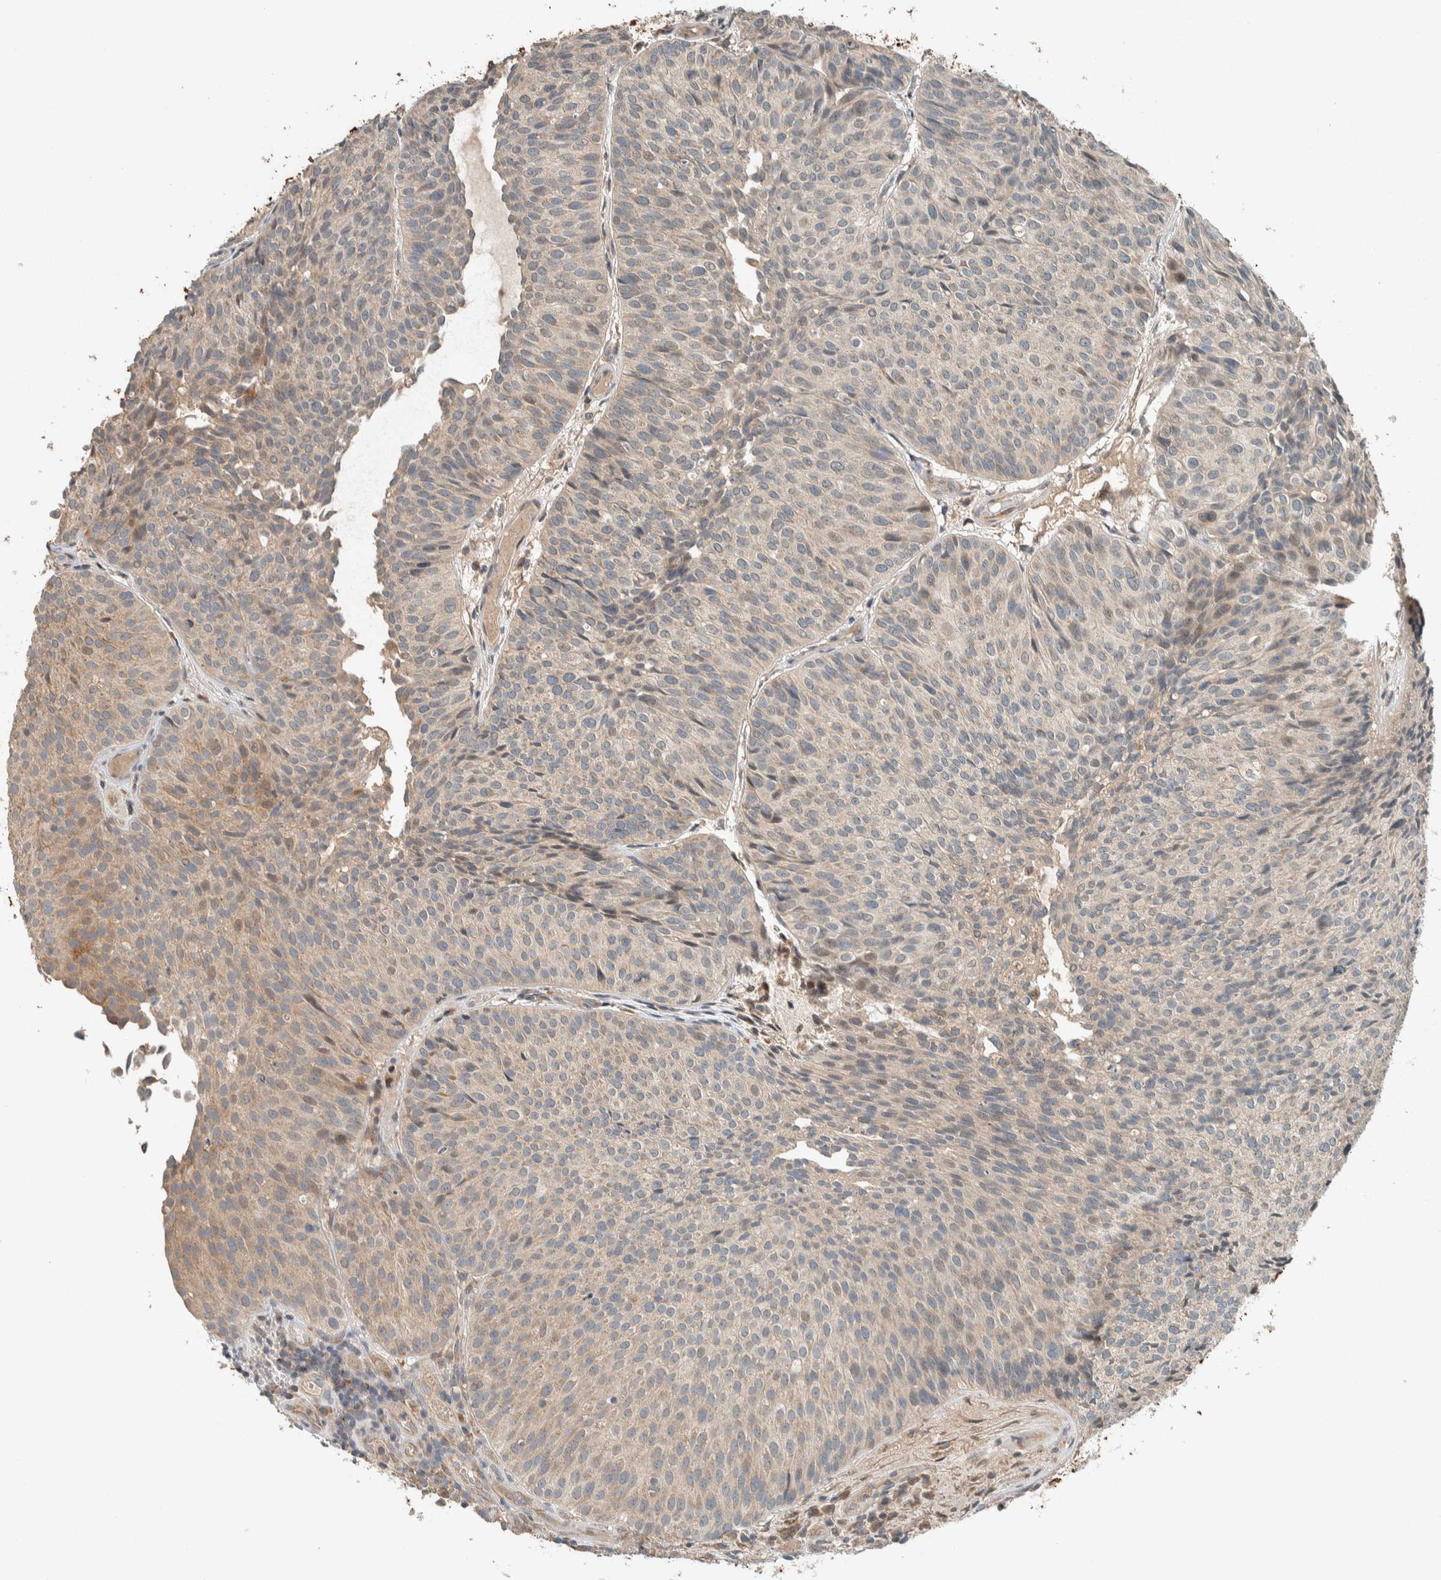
{"staining": {"intensity": "weak", "quantity": "25%-75%", "location": "cytoplasmic/membranous"}, "tissue": "urothelial cancer", "cell_type": "Tumor cells", "image_type": "cancer", "snomed": [{"axis": "morphology", "description": "Urothelial carcinoma, Low grade"}, {"axis": "topography", "description": "Urinary bladder"}], "caption": "Protein staining displays weak cytoplasmic/membranous positivity in about 25%-75% of tumor cells in low-grade urothelial carcinoma.", "gene": "NBR1", "patient": {"sex": "male", "age": 86}}